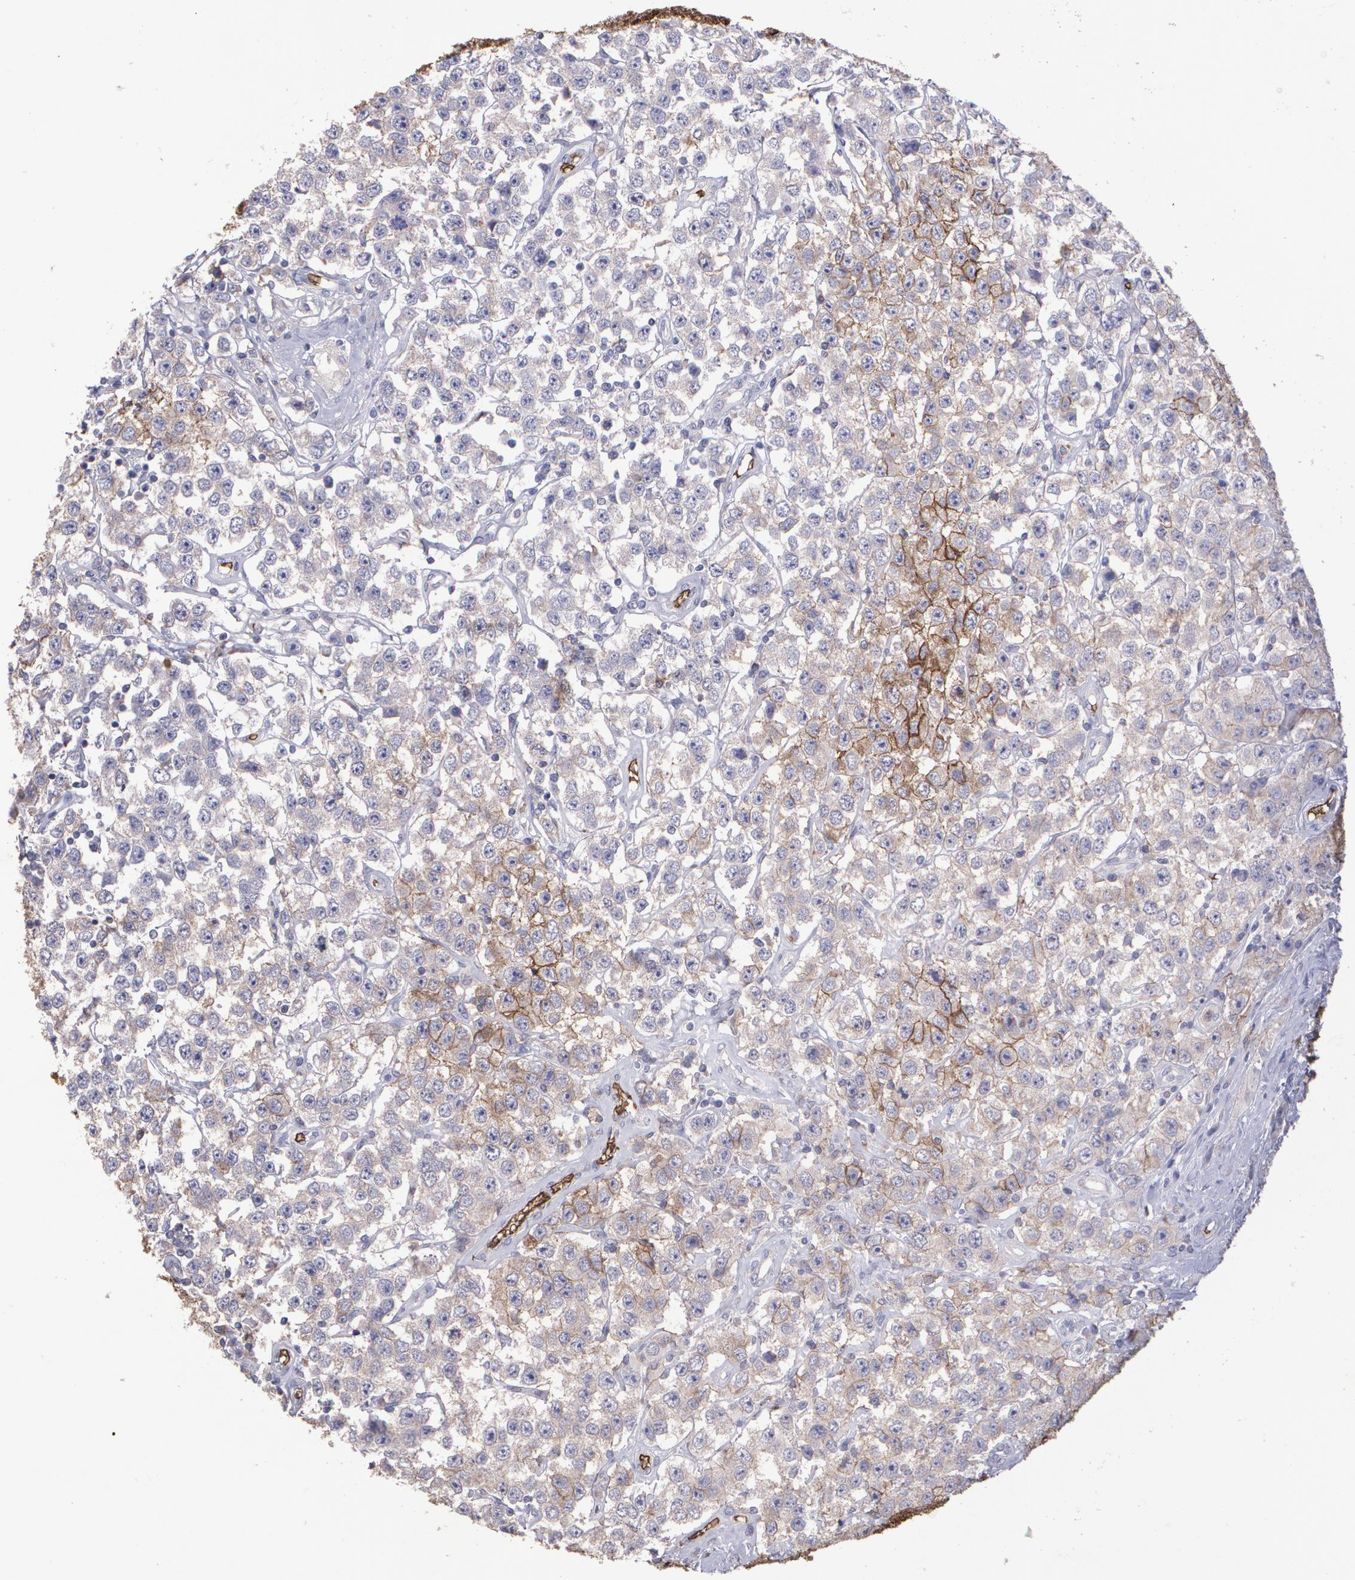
{"staining": {"intensity": "weak", "quantity": "25%-75%", "location": "cytoplasmic/membranous"}, "tissue": "testis cancer", "cell_type": "Tumor cells", "image_type": "cancer", "snomed": [{"axis": "morphology", "description": "Seminoma, NOS"}, {"axis": "topography", "description": "Testis"}], "caption": "High-magnification brightfield microscopy of seminoma (testis) stained with DAB (3,3'-diaminobenzidine) (brown) and counterstained with hematoxylin (blue). tumor cells exhibit weak cytoplasmic/membranous positivity is appreciated in about25%-75% of cells.", "gene": "SLC2A1", "patient": {"sex": "male", "age": 52}}